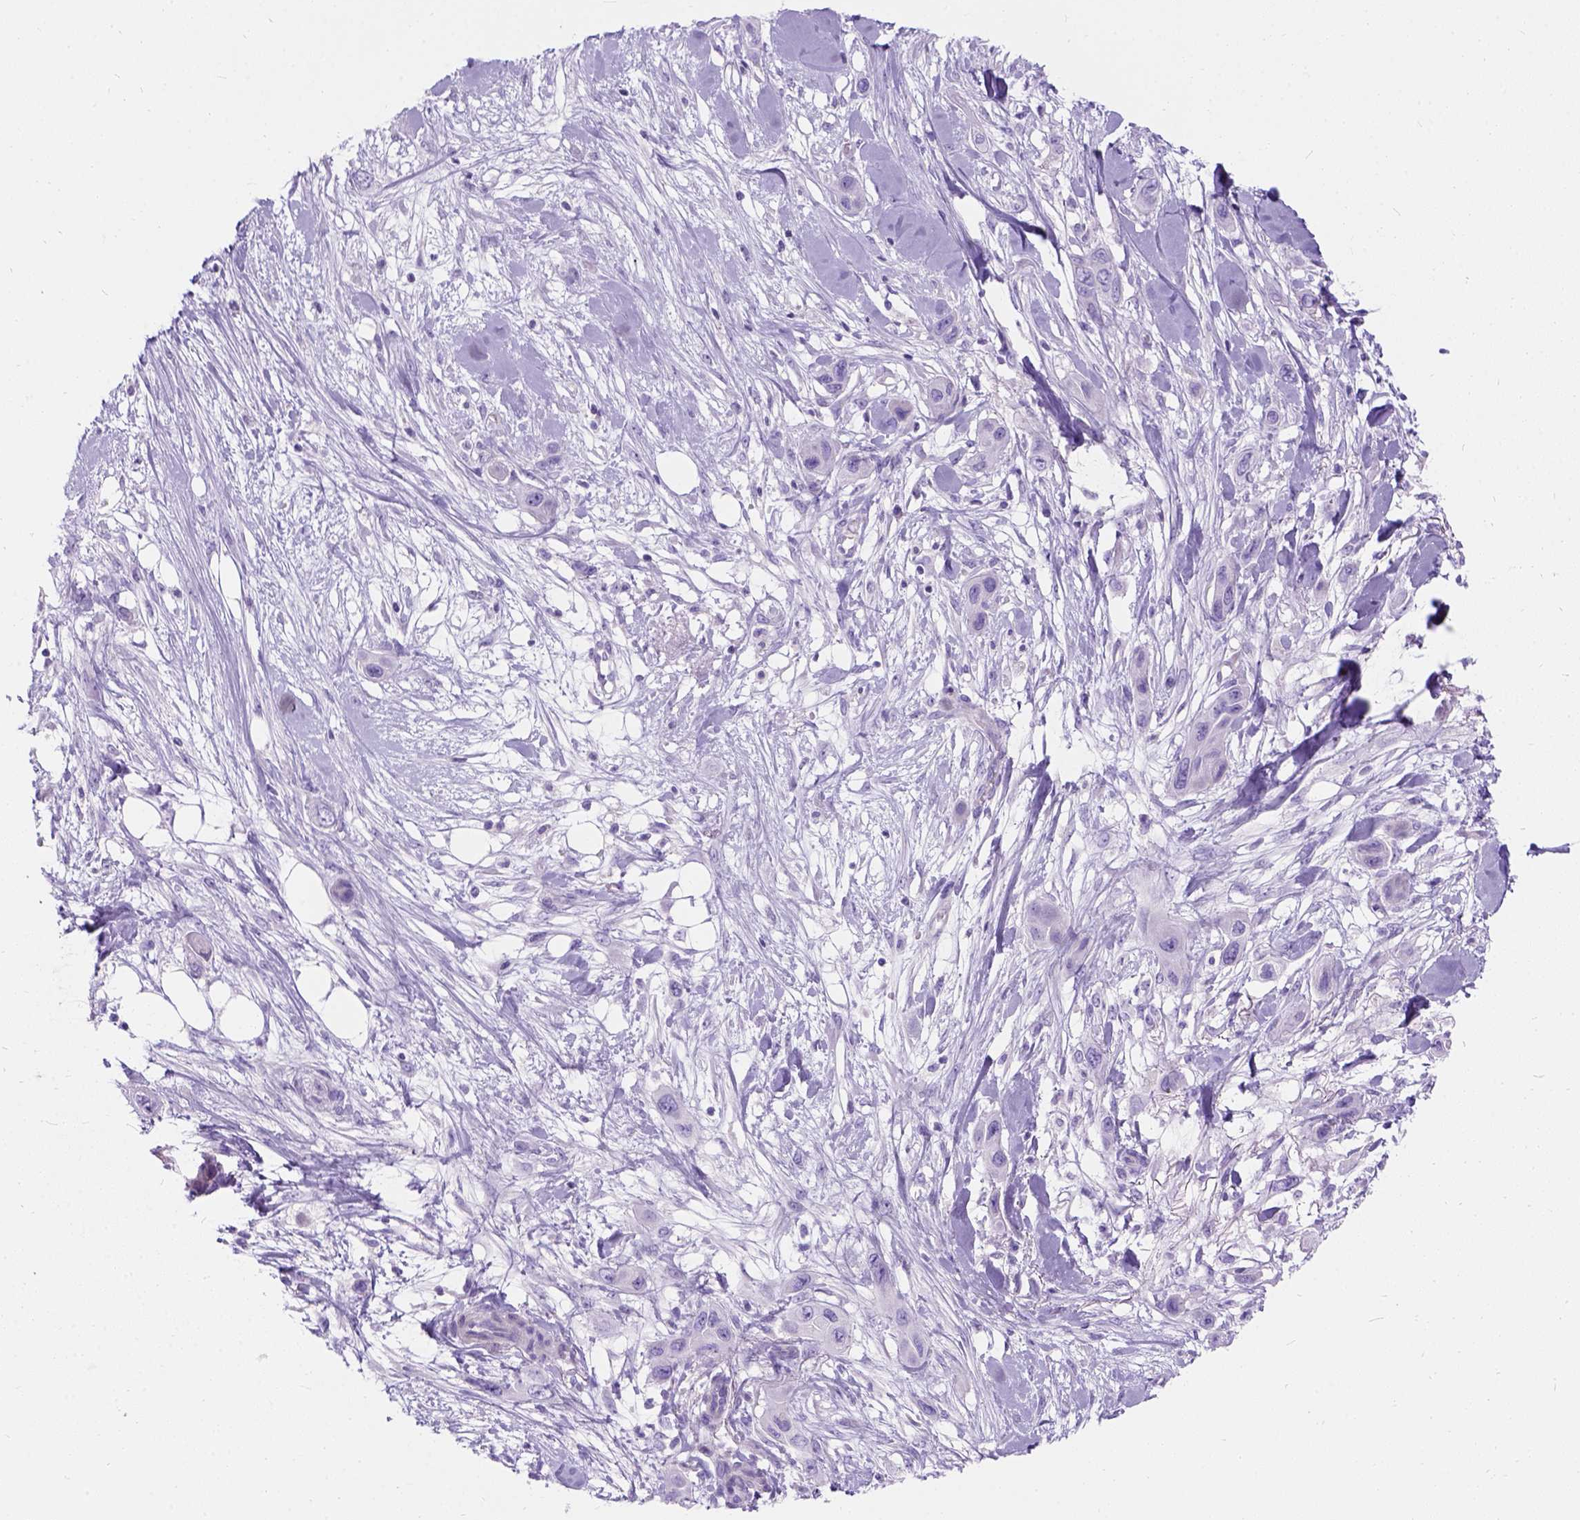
{"staining": {"intensity": "negative", "quantity": "none", "location": "none"}, "tissue": "skin cancer", "cell_type": "Tumor cells", "image_type": "cancer", "snomed": [{"axis": "morphology", "description": "Squamous cell carcinoma, NOS"}, {"axis": "topography", "description": "Skin"}], "caption": "Human squamous cell carcinoma (skin) stained for a protein using immunohistochemistry (IHC) exhibits no staining in tumor cells.", "gene": "C7orf57", "patient": {"sex": "male", "age": 79}}